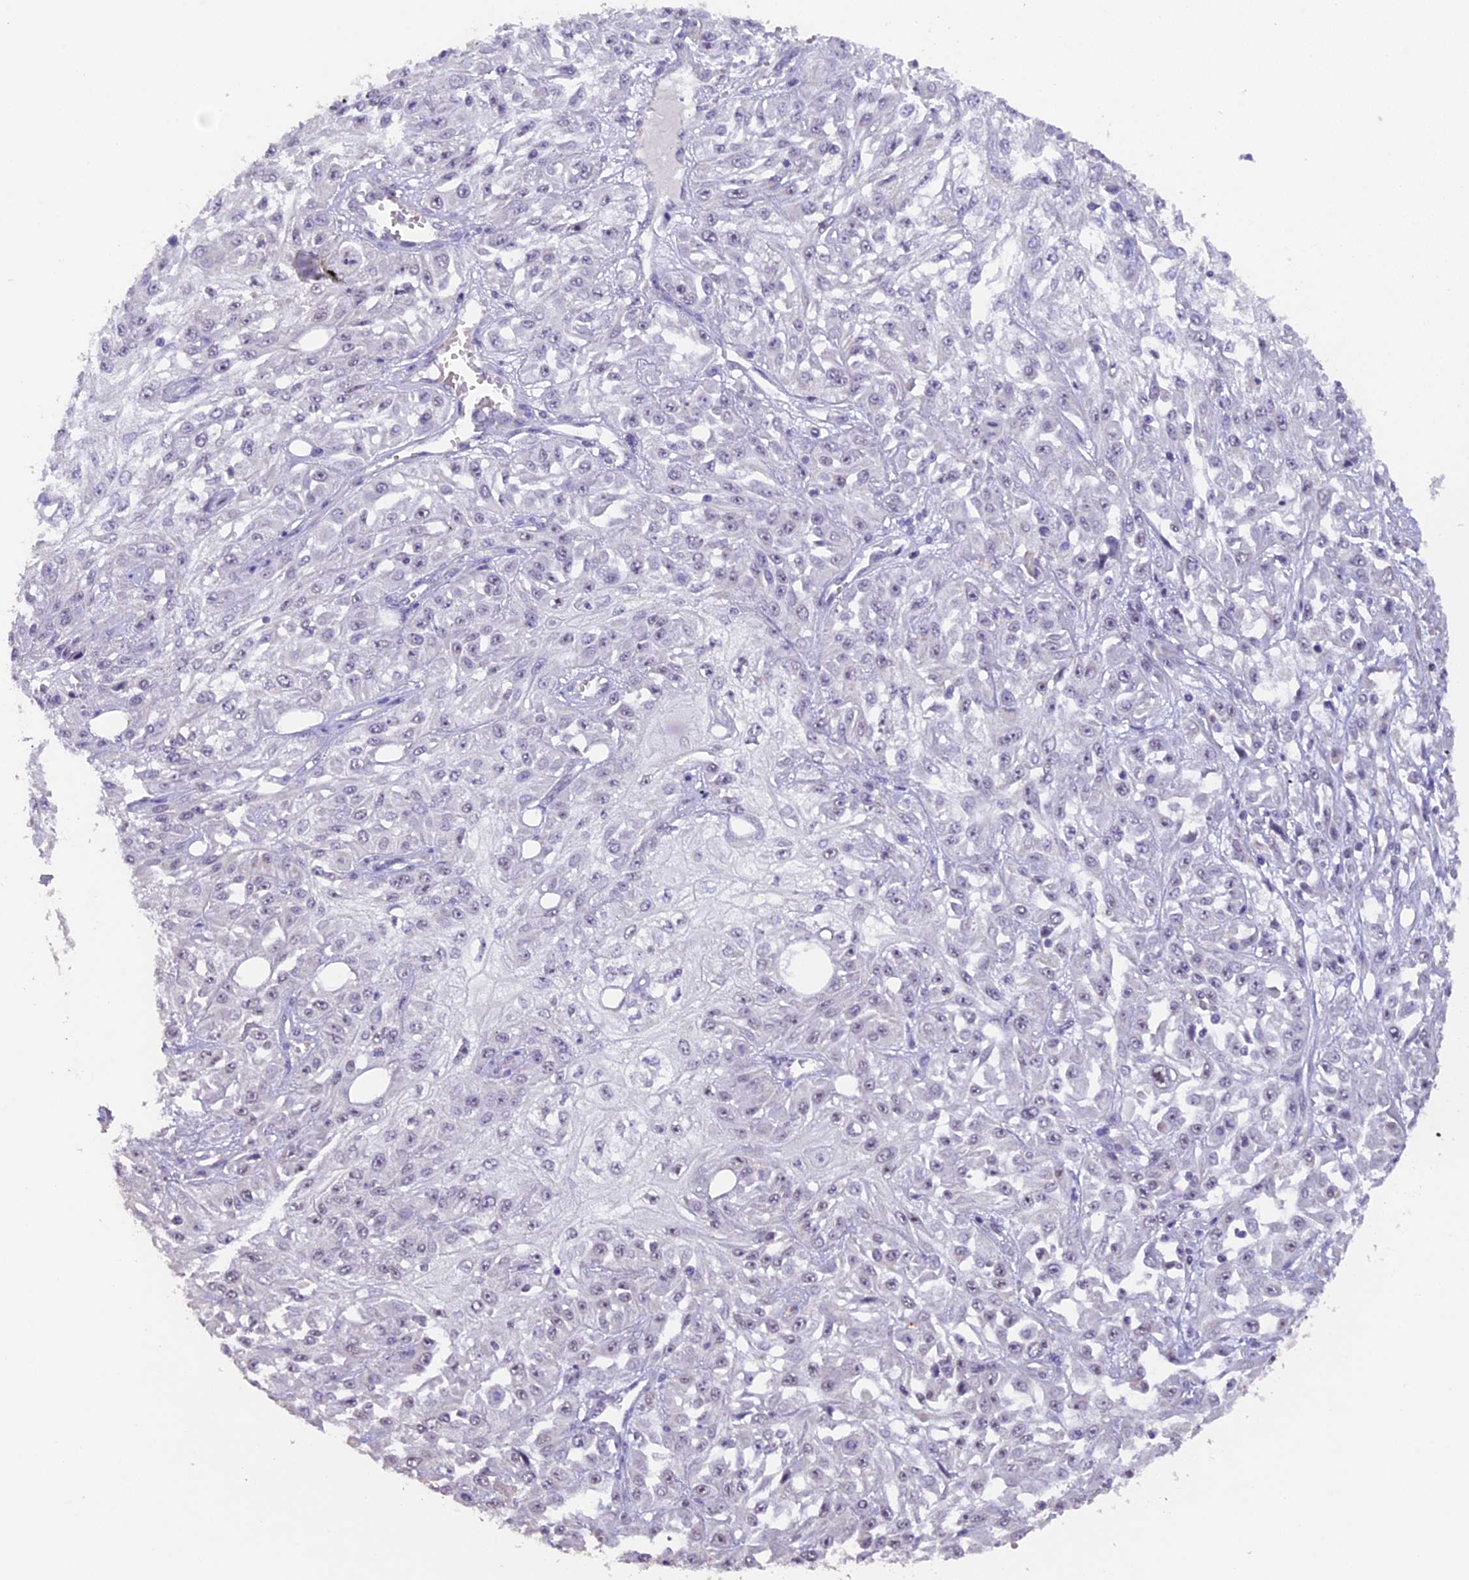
{"staining": {"intensity": "weak", "quantity": "<25%", "location": "nuclear"}, "tissue": "skin cancer", "cell_type": "Tumor cells", "image_type": "cancer", "snomed": [{"axis": "morphology", "description": "Squamous cell carcinoma, NOS"}, {"axis": "morphology", "description": "Squamous cell carcinoma, metastatic, NOS"}, {"axis": "topography", "description": "Skin"}, {"axis": "topography", "description": "Lymph node"}], "caption": "Immunohistochemistry (IHC) histopathology image of skin metastatic squamous cell carcinoma stained for a protein (brown), which shows no staining in tumor cells.", "gene": "GNB5", "patient": {"sex": "male", "age": 75}}